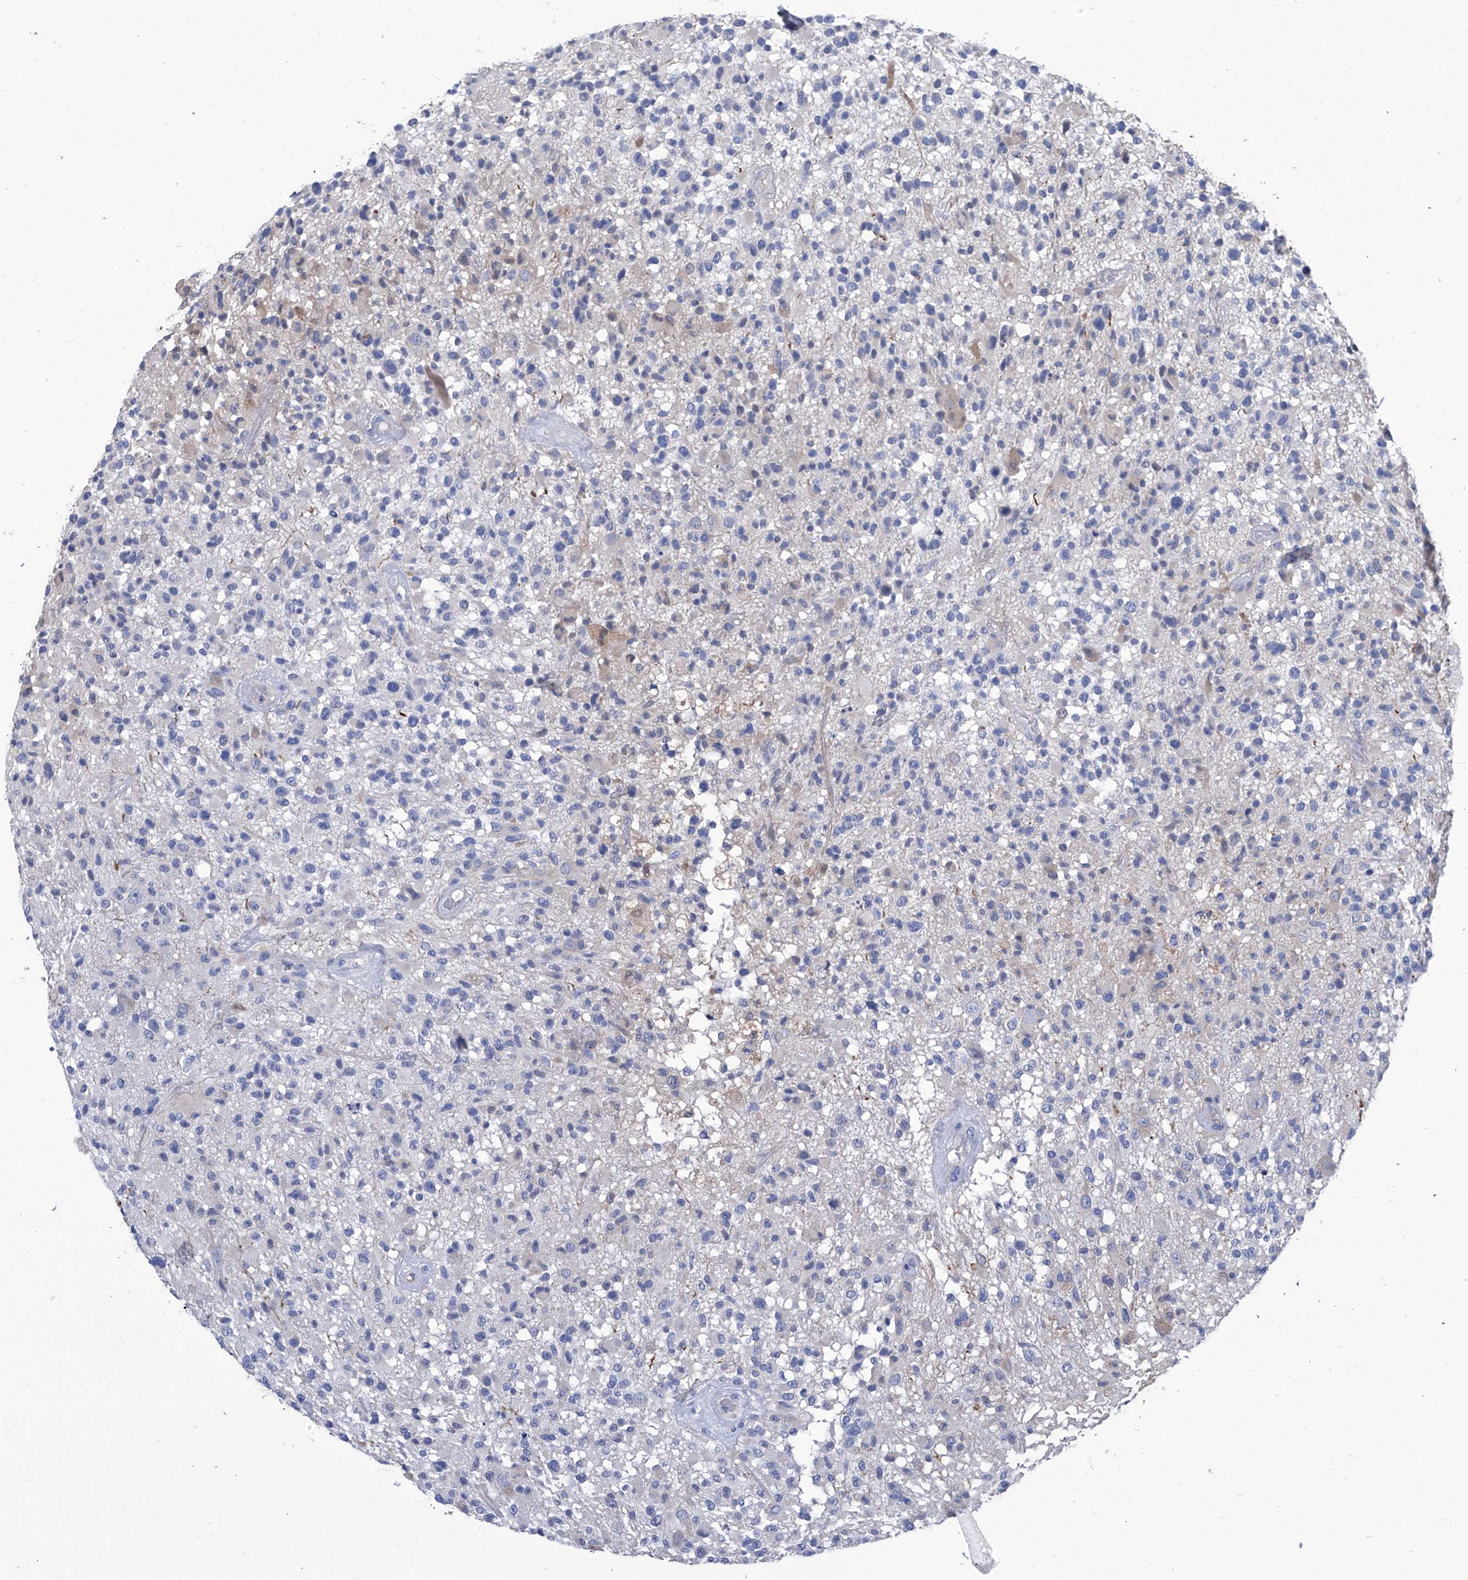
{"staining": {"intensity": "negative", "quantity": "none", "location": "none"}, "tissue": "glioma", "cell_type": "Tumor cells", "image_type": "cancer", "snomed": [{"axis": "morphology", "description": "Glioma, malignant, High grade"}, {"axis": "morphology", "description": "Glioblastoma, NOS"}, {"axis": "topography", "description": "Brain"}], "caption": "High power microscopy histopathology image of an immunohistochemistry (IHC) histopathology image of glioma, revealing no significant staining in tumor cells. (DAB immunohistochemistry with hematoxylin counter stain).", "gene": "SMS", "patient": {"sex": "male", "age": 60}}